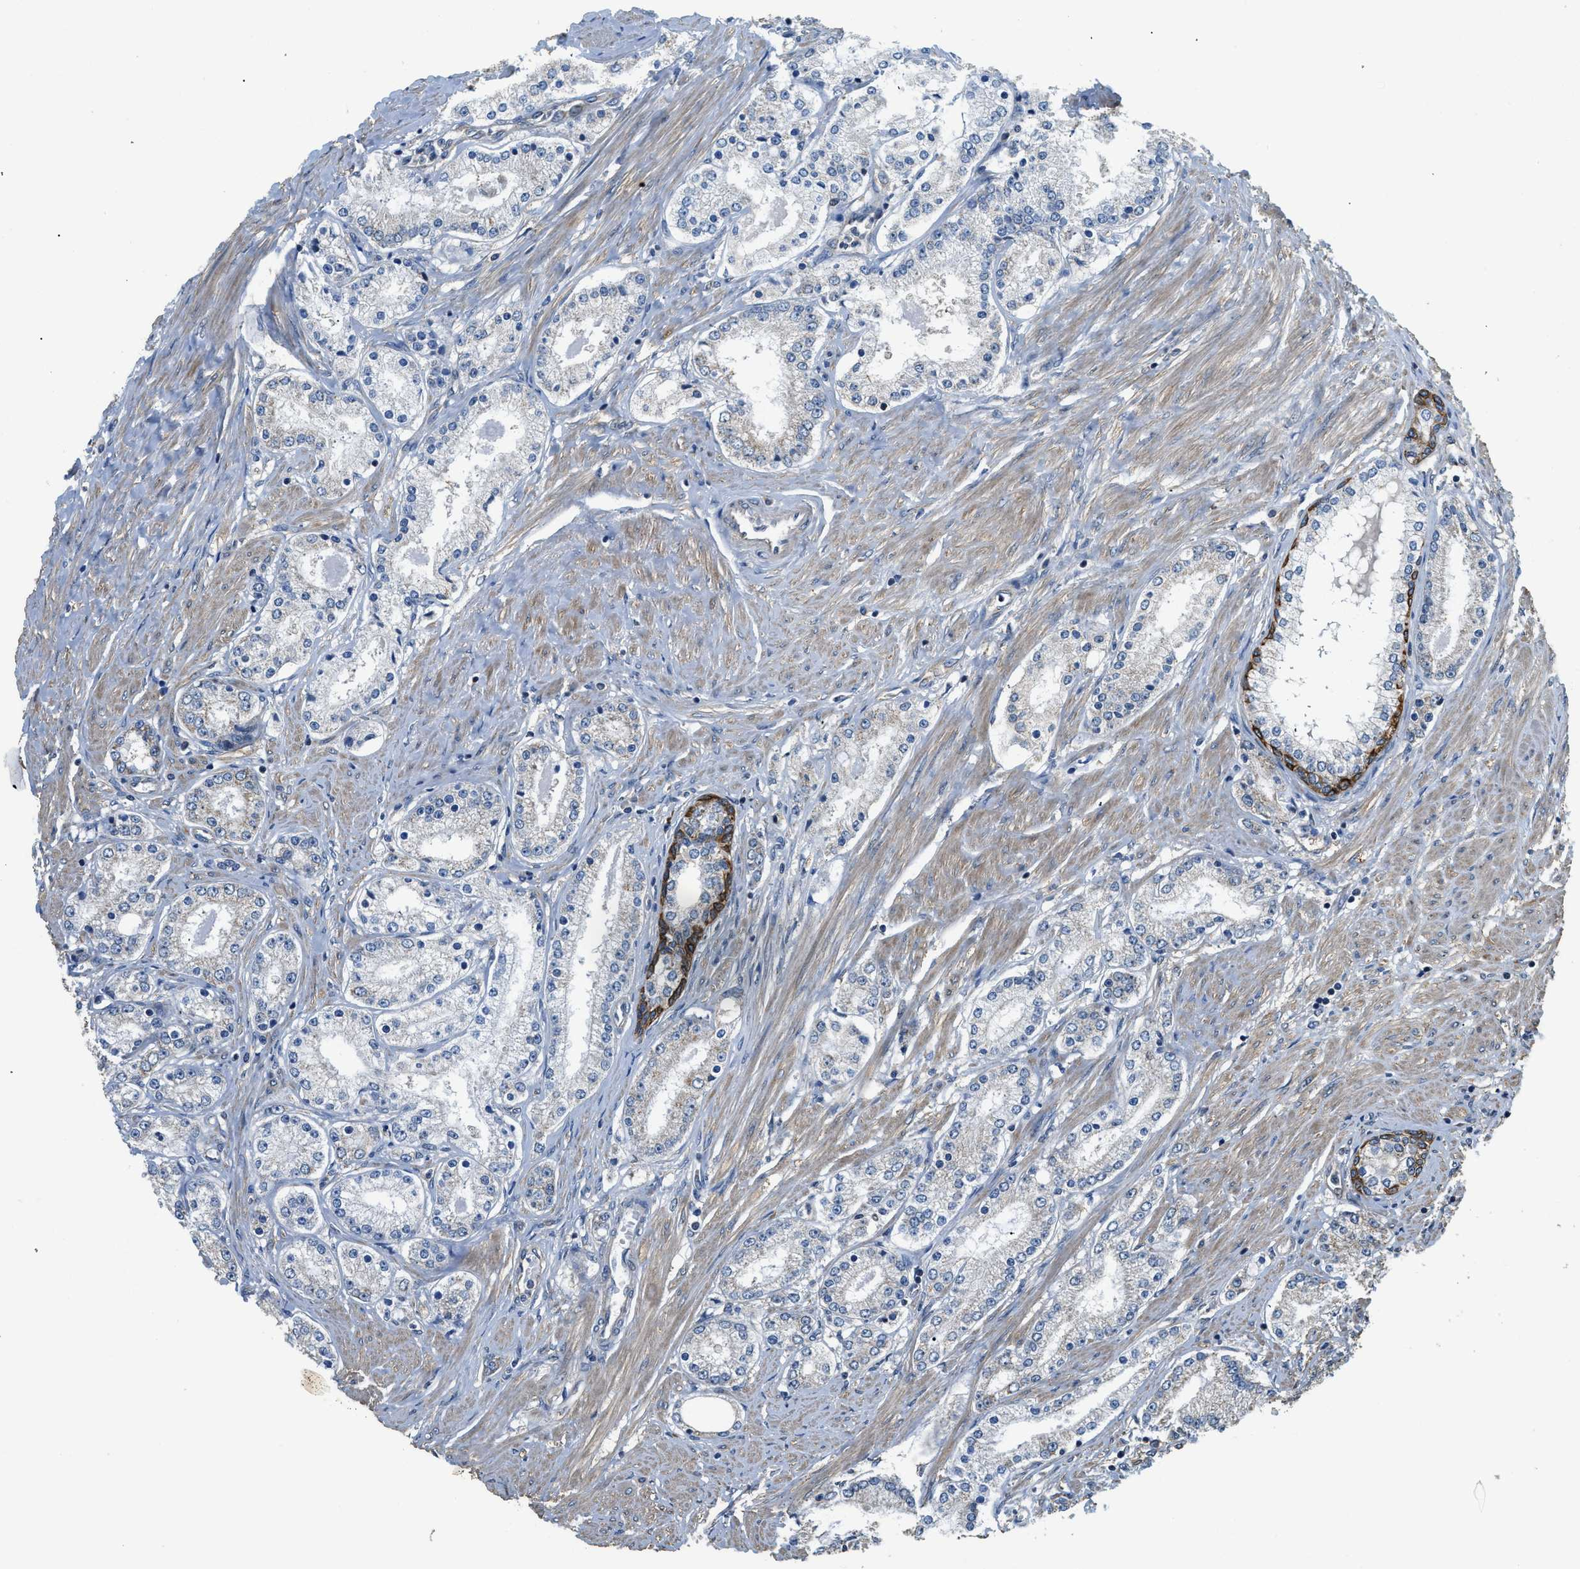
{"staining": {"intensity": "negative", "quantity": "none", "location": "none"}, "tissue": "prostate cancer", "cell_type": "Tumor cells", "image_type": "cancer", "snomed": [{"axis": "morphology", "description": "Adenocarcinoma, Low grade"}, {"axis": "topography", "description": "Prostate"}], "caption": "A high-resolution histopathology image shows immunohistochemistry (IHC) staining of prostate cancer (adenocarcinoma (low-grade)), which displays no significant expression in tumor cells.", "gene": "SSH2", "patient": {"sex": "male", "age": 63}}